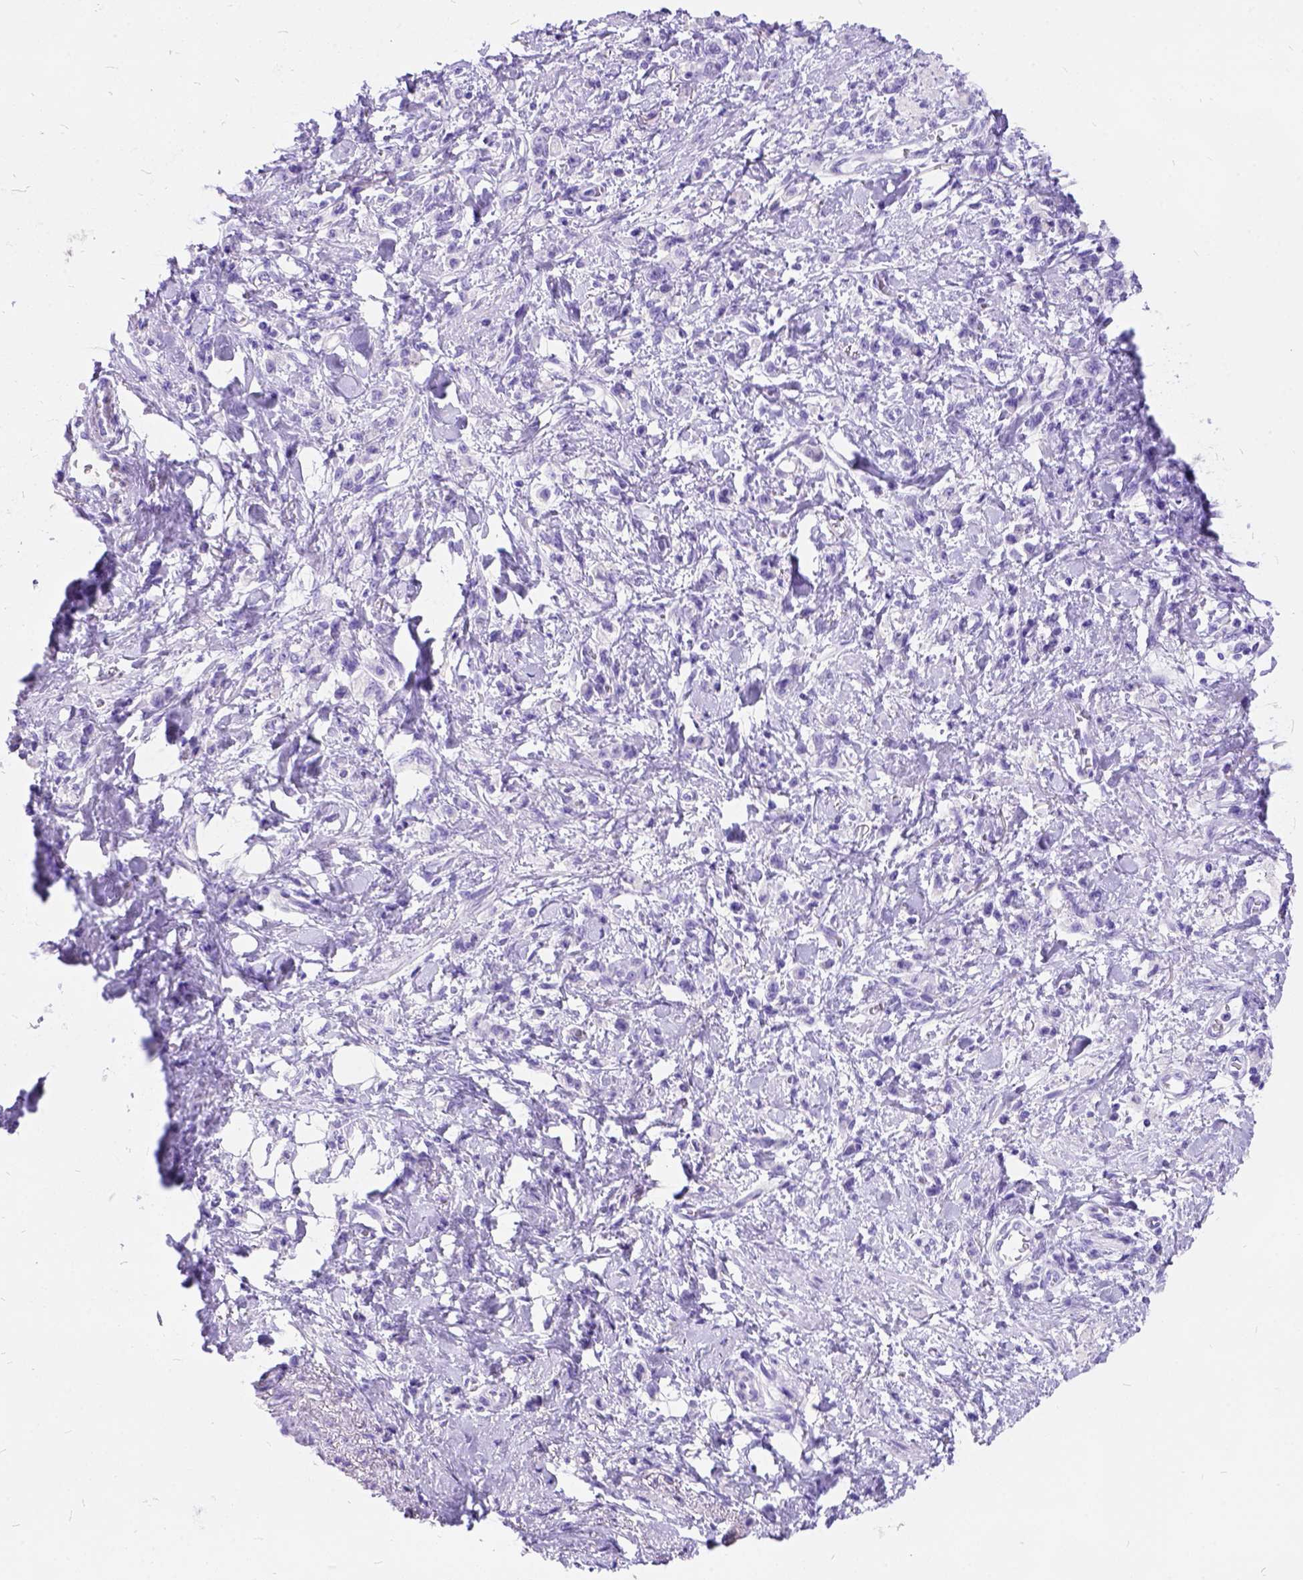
{"staining": {"intensity": "negative", "quantity": "none", "location": "none"}, "tissue": "stomach cancer", "cell_type": "Tumor cells", "image_type": "cancer", "snomed": [{"axis": "morphology", "description": "Adenocarcinoma, NOS"}, {"axis": "topography", "description": "Stomach"}], "caption": "Immunohistochemistry (IHC) image of neoplastic tissue: adenocarcinoma (stomach) stained with DAB (3,3'-diaminobenzidine) displays no significant protein expression in tumor cells.", "gene": "C1QTNF3", "patient": {"sex": "male", "age": 77}}